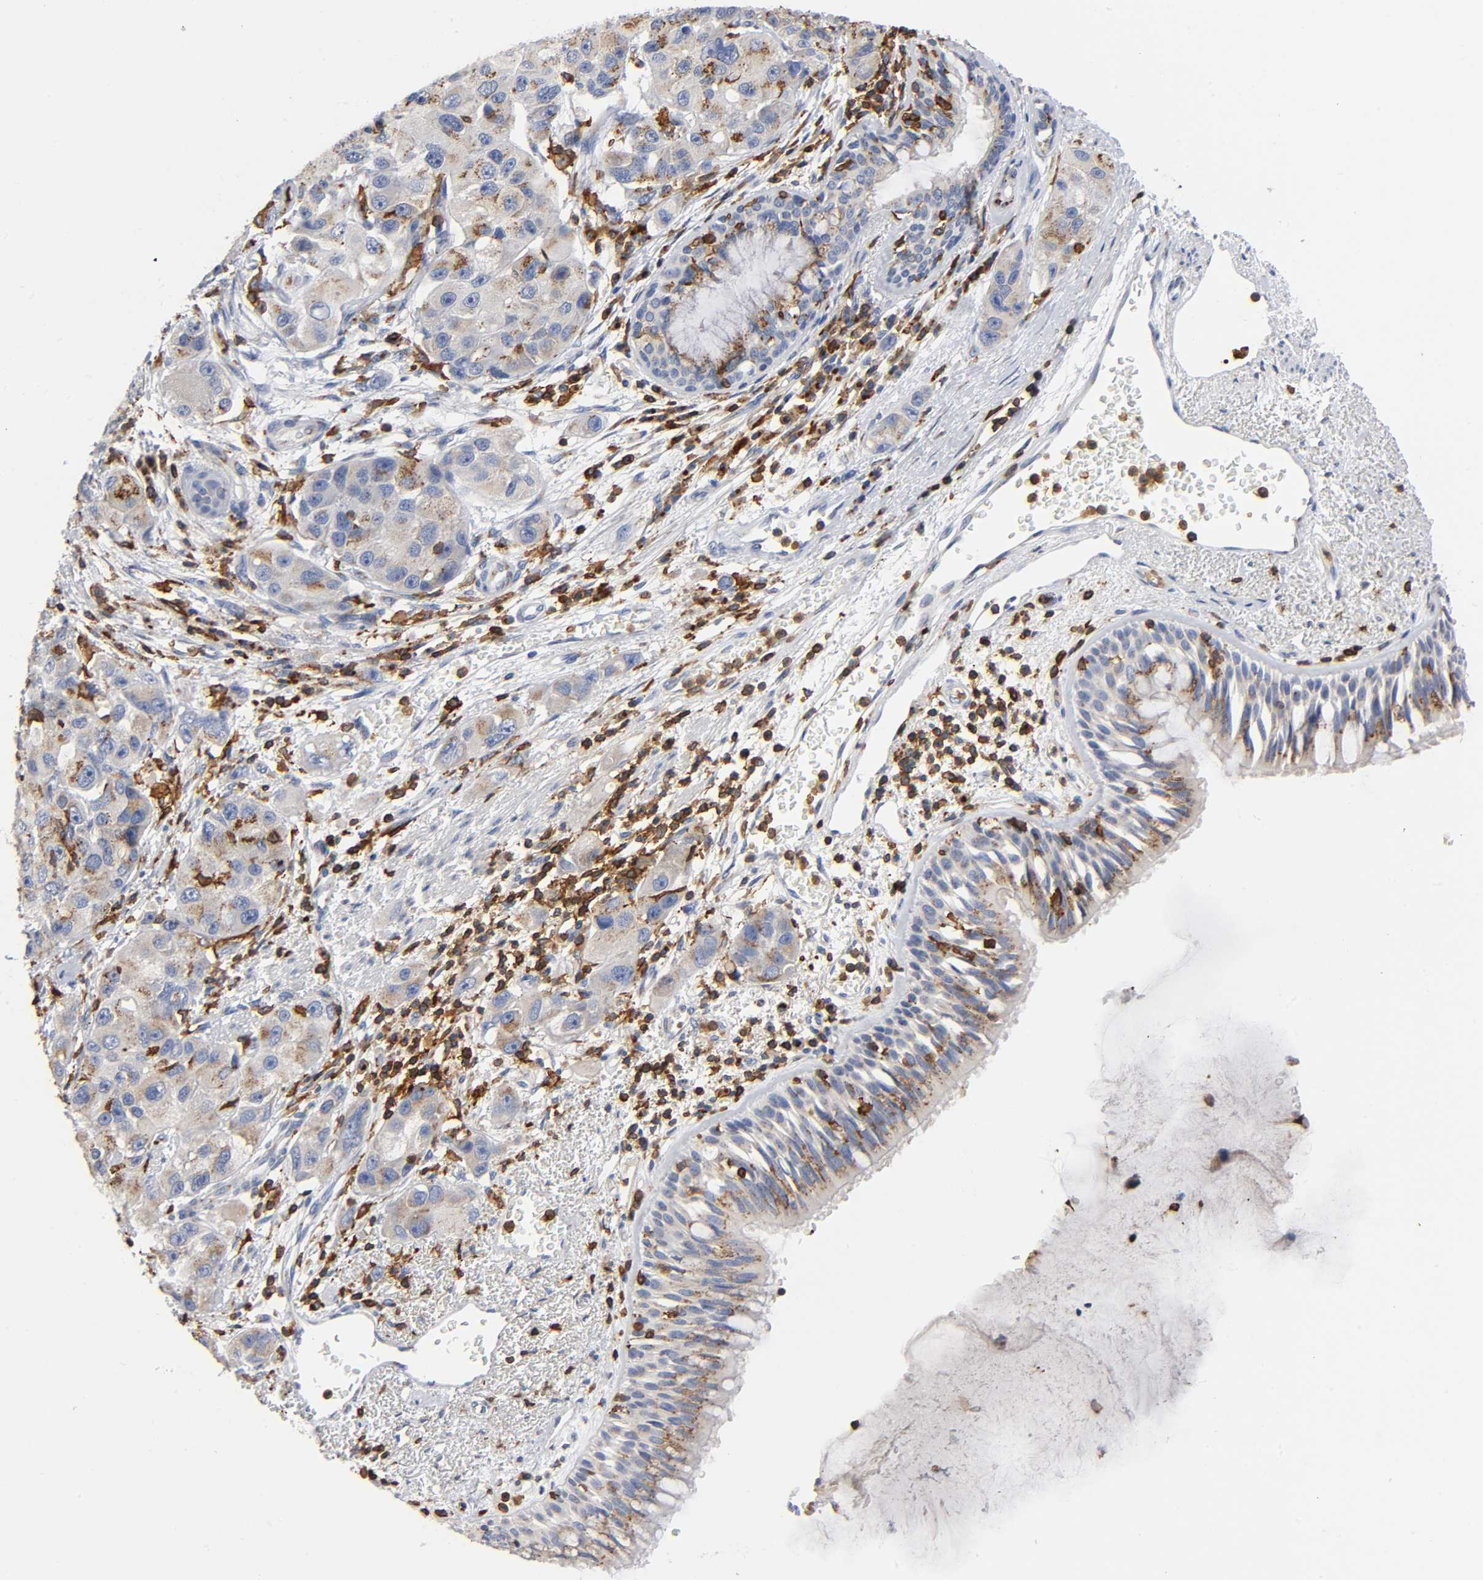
{"staining": {"intensity": "moderate", "quantity": ">75%", "location": "cytoplasmic/membranous"}, "tissue": "bronchus", "cell_type": "Respiratory epithelial cells", "image_type": "normal", "snomed": [{"axis": "morphology", "description": "Normal tissue, NOS"}, {"axis": "morphology", "description": "Adenocarcinoma, NOS"}, {"axis": "morphology", "description": "Adenocarcinoma, metastatic, NOS"}, {"axis": "topography", "description": "Lymph node"}, {"axis": "topography", "description": "Bronchus"}, {"axis": "topography", "description": "Lung"}], "caption": "Respiratory epithelial cells display medium levels of moderate cytoplasmic/membranous positivity in approximately >75% of cells in normal bronchus. Immunohistochemistry (ihc) stains the protein in brown and the nuclei are stained blue.", "gene": "CAPN10", "patient": {"sex": "female", "age": 54}}